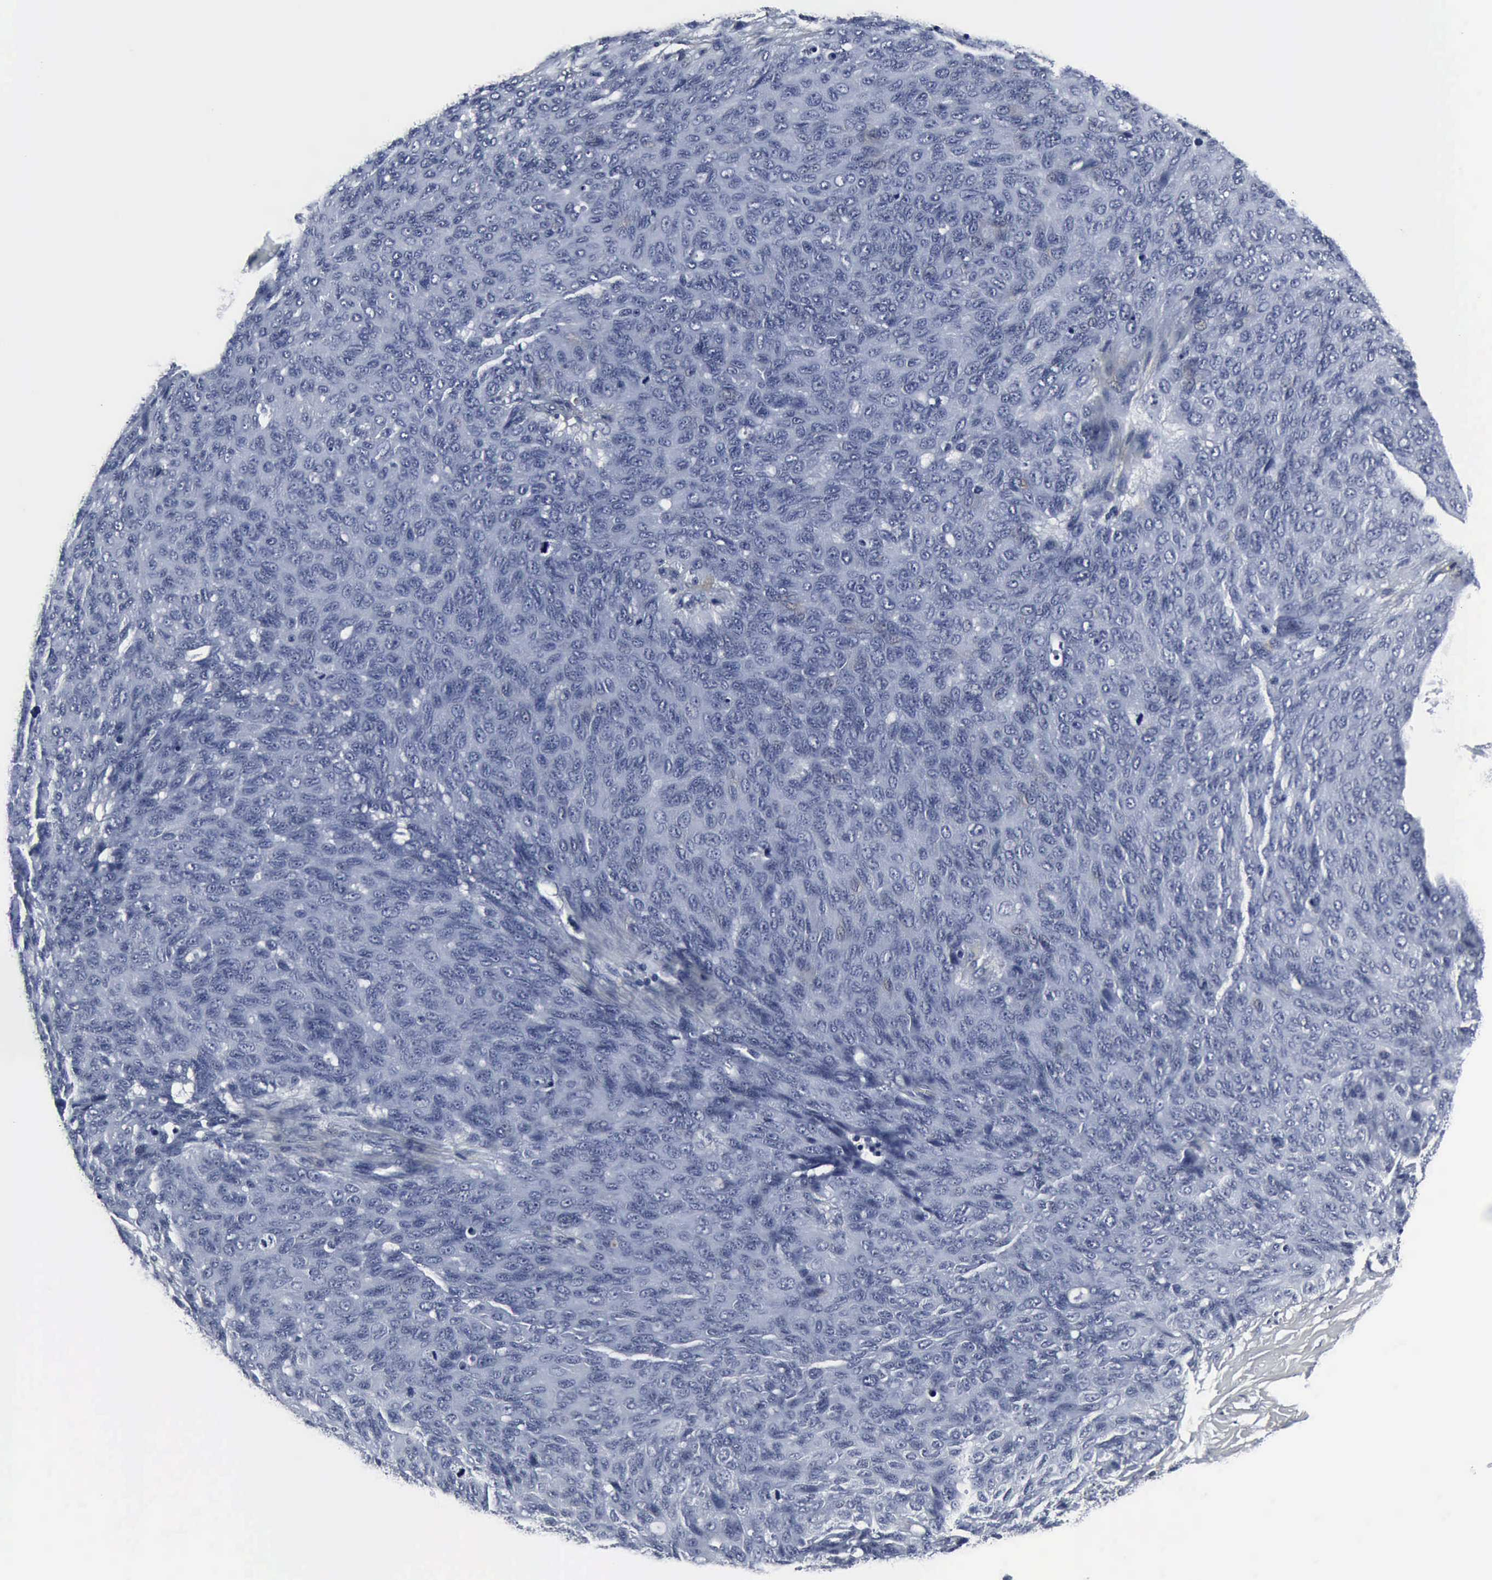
{"staining": {"intensity": "negative", "quantity": "none", "location": "none"}, "tissue": "ovarian cancer", "cell_type": "Tumor cells", "image_type": "cancer", "snomed": [{"axis": "morphology", "description": "Carcinoma, endometroid"}, {"axis": "topography", "description": "Ovary"}], "caption": "This is an IHC micrograph of human ovarian cancer. There is no staining in tumor cells.", "gene": "SNAP25", "patient": {"sex": "female", "age": 60}}